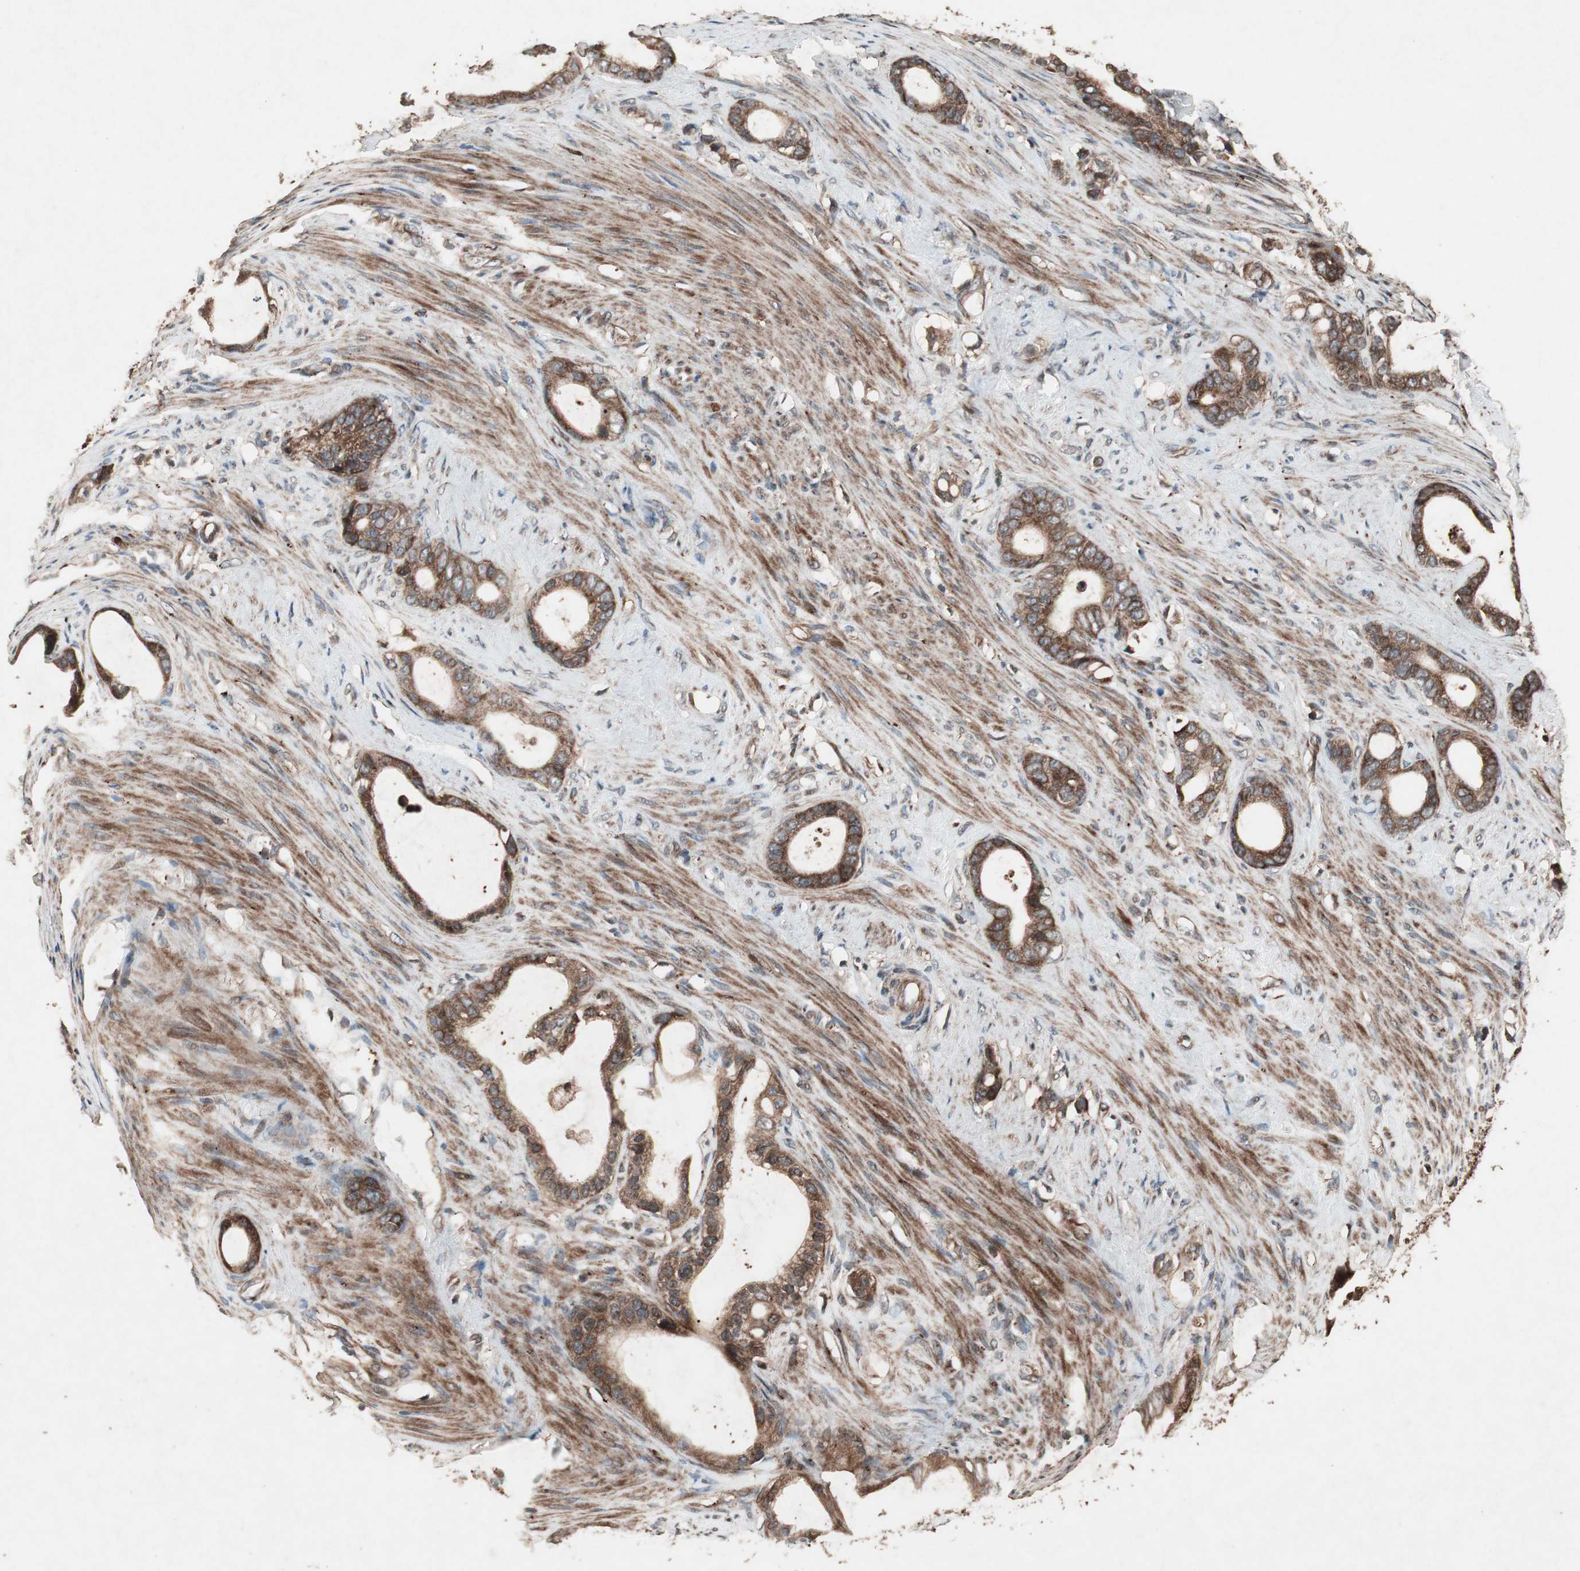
{"staining": {"intensity": "strong", "quantity": ">75%", "location": "cytoplasmic/membranous"}, "tissue": "stomach cancer", "cell_type": "Tumor cells", "image_type": "cancer", "snomed": [{"axis": "morphology", "description": "Adenocarcinoma, NOS"}, {"axis": "topography", "description": "Stomach"}], "caption": "Strong cytoplasmic/membranous expression is appreciated in about >75% of tumor cells in stomach cancer.", "gene": "RAB1A", "patient": {"sex": "female", "age": 75}}